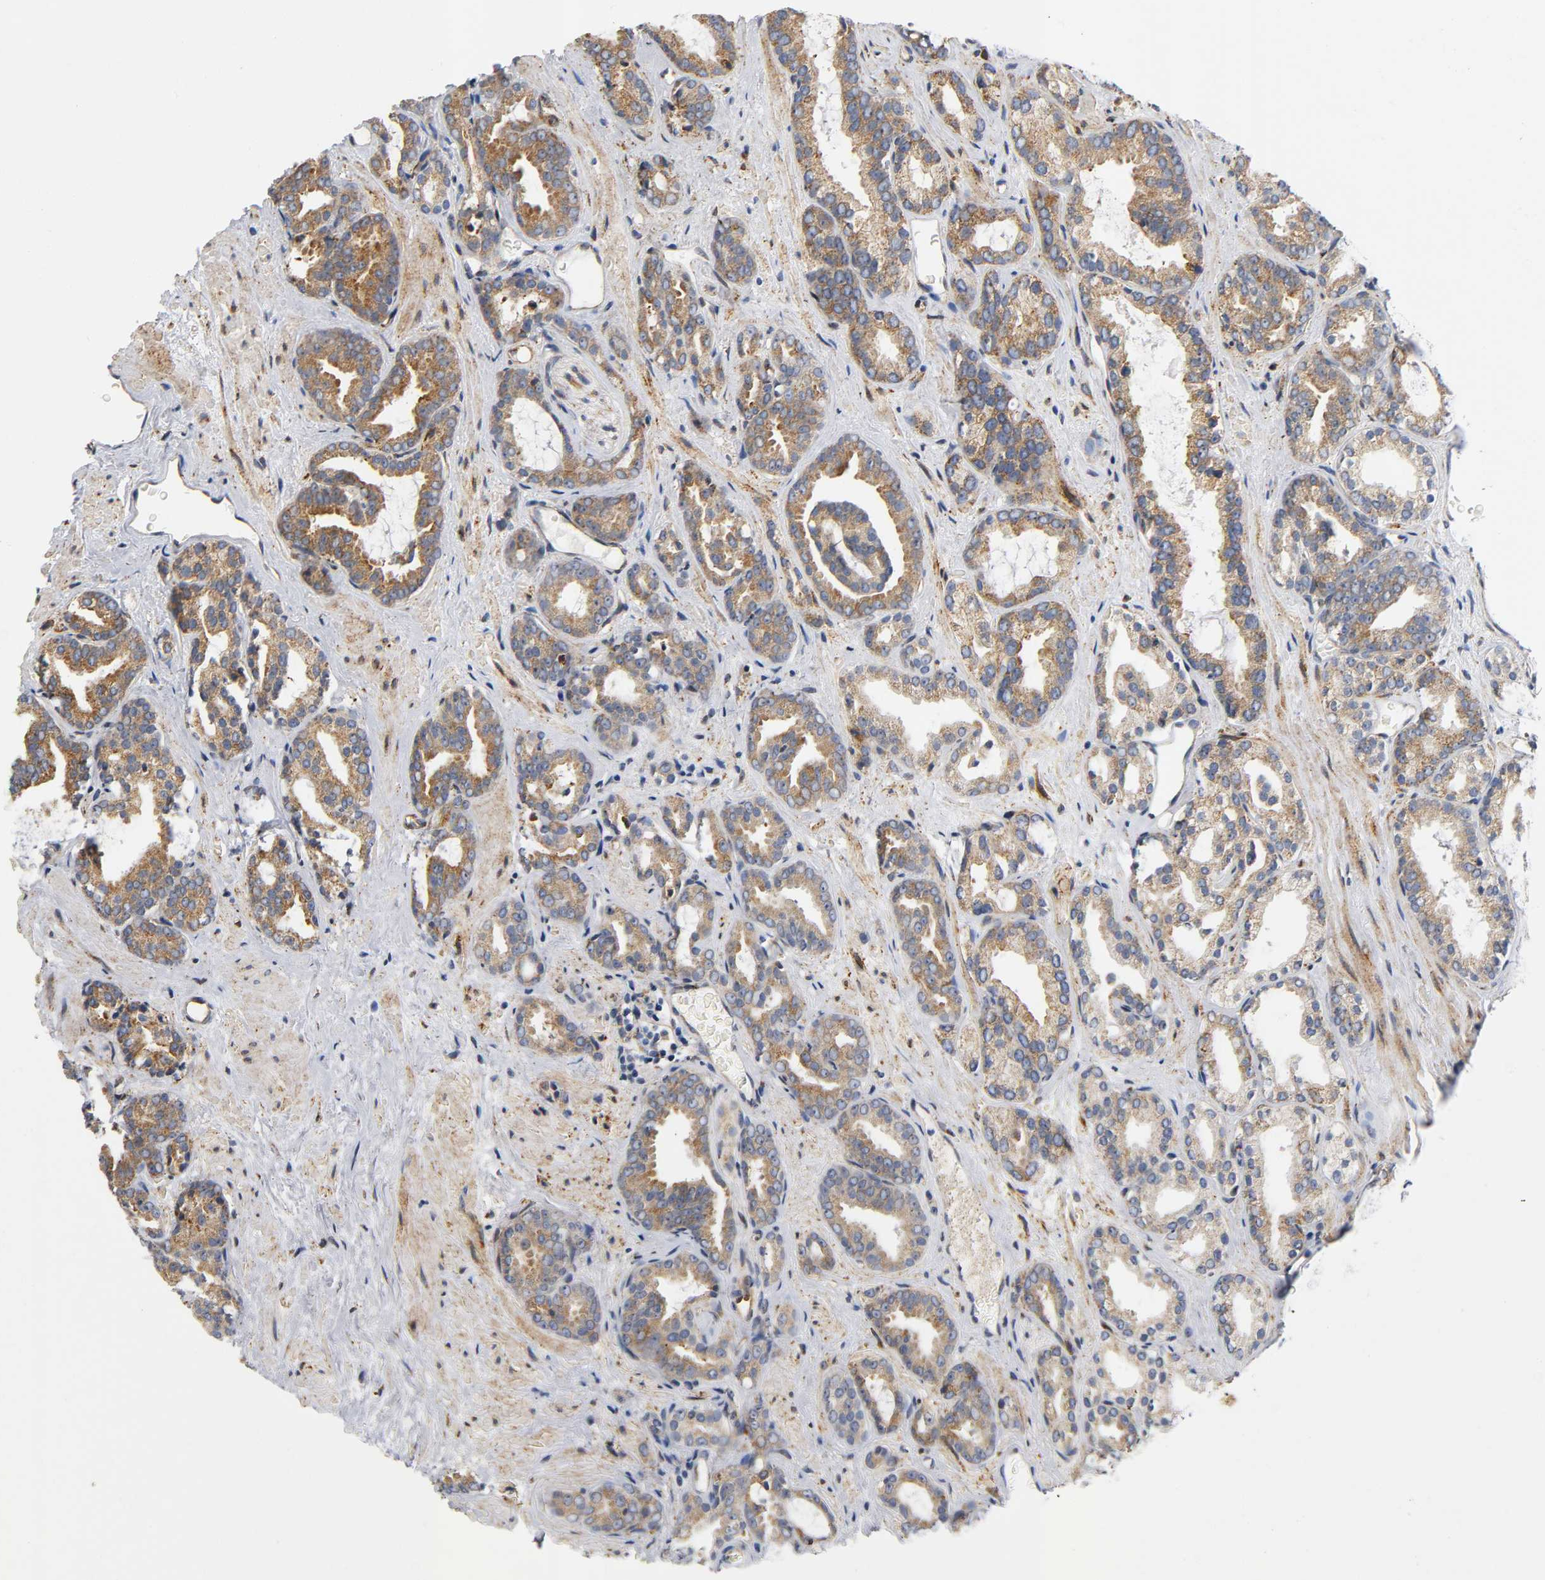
{"staining": {"intensity": "moderate", "quantity": ">75%", "location": "cytoplasmic/membranous"}, "tissue": "prostate cancer", "cell_type": "Tumor cells", "image_type": "cancer", "snomed": [{"axis": "morphology", "description": "Adenocarcinoma, Low grade"}, {"axis": "topography", "description": "Prostate"}], "caption": "Tumor cells demonstrate moderate cytoplasmic/membranous expression in about >75% of cells in prostate cancer.", "gene": "SOS2", "patient": {"sex": "male", "age": 63}}